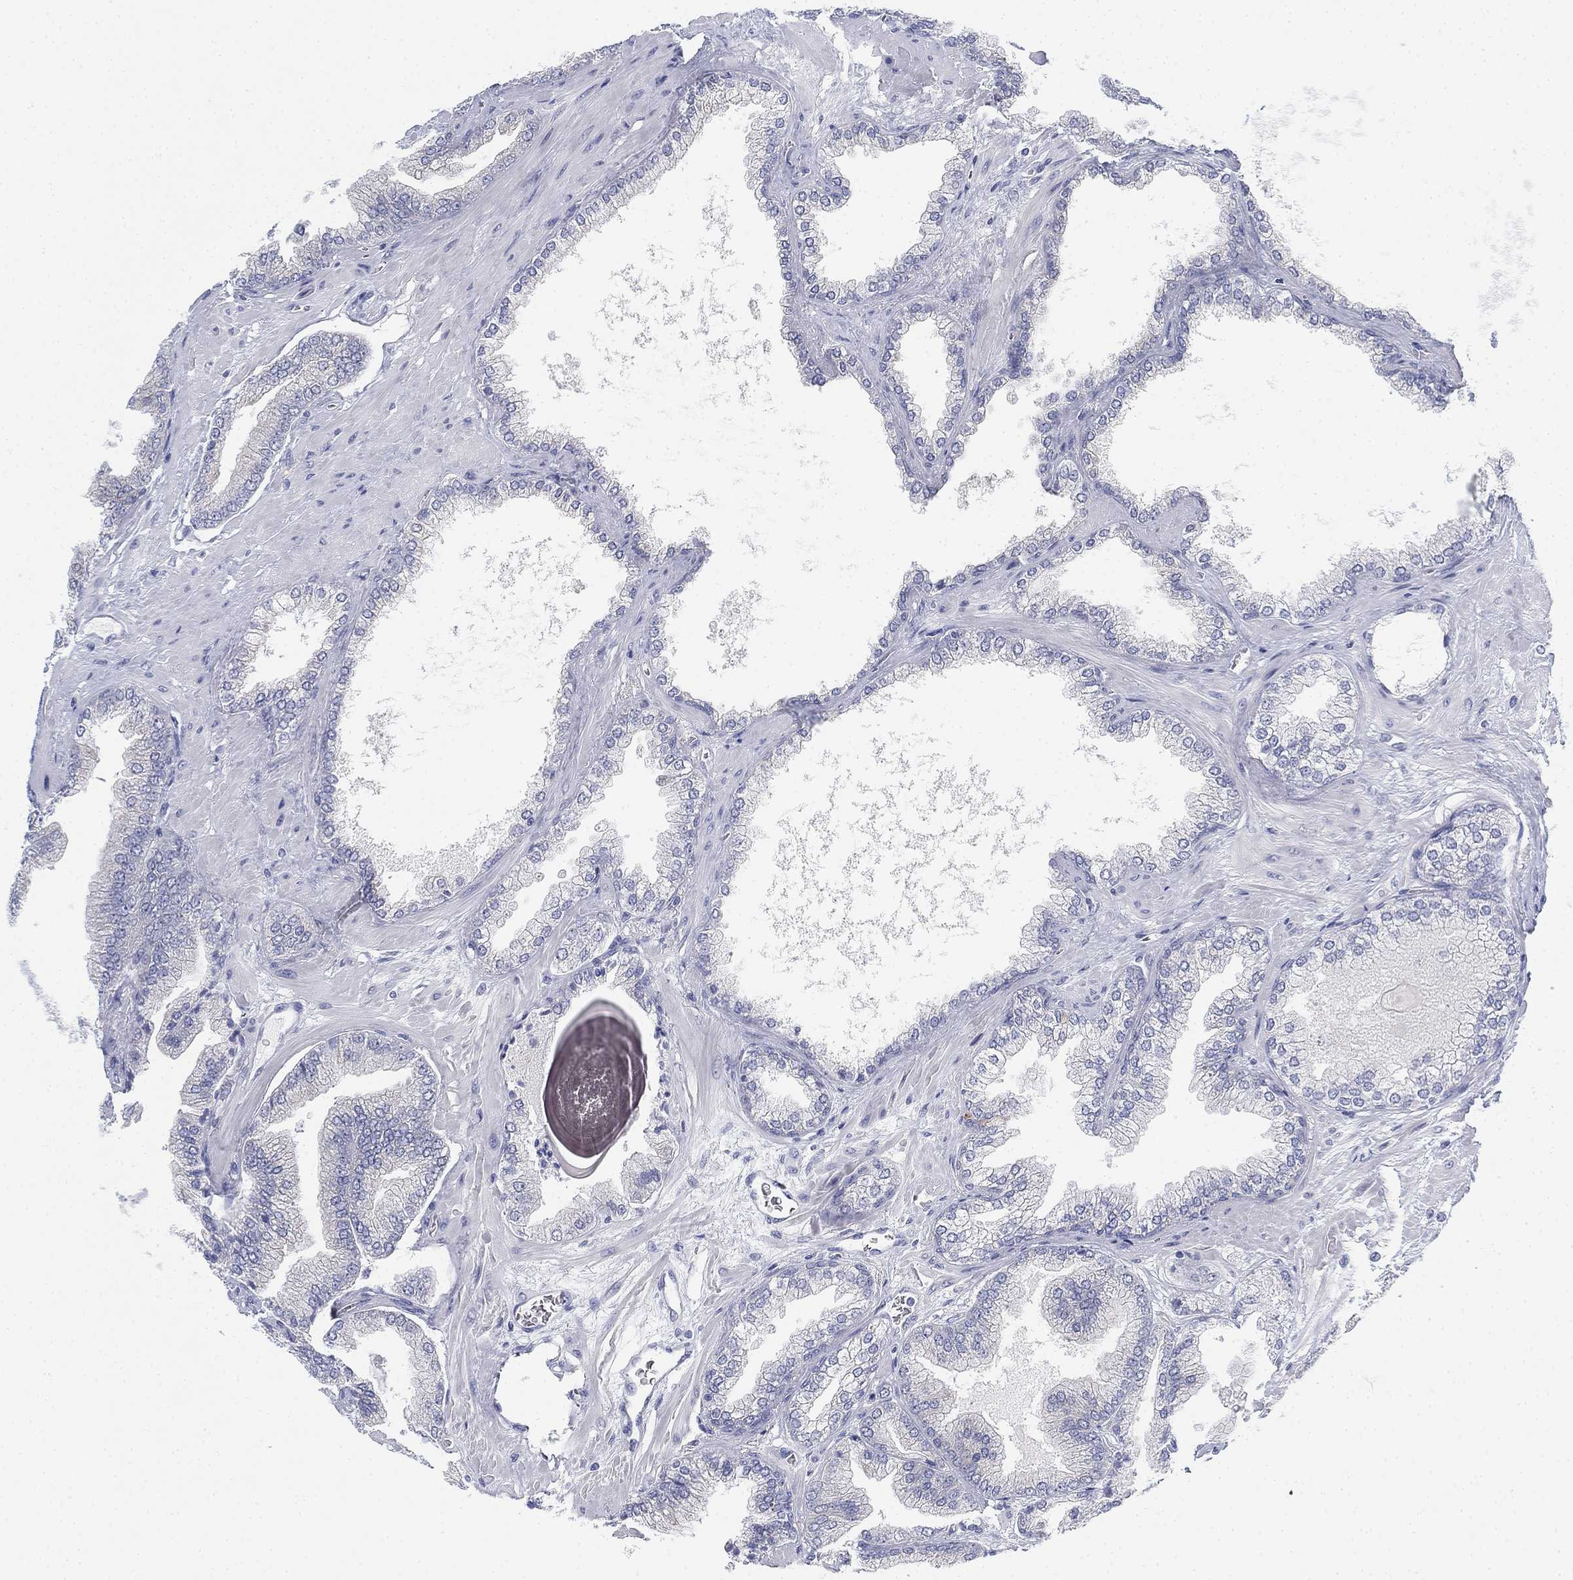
{"staining": {"intensity": "negative", "quantity": "none", "location": "none"}, "tissue": "prostate cancer", "cell_type": "Tumor cells", "image_type": "cancer", "snomed": [{"axis": "morphology", "description": "Adenocarcinoma, Low grade"}, {"axis": "topography", "description": "Prostate"}], "caption": "Prostate cancer (adenocarcinoma (low-grade)) was stained to show a protein in brown. There is no significant positivity in tumor cells.", "gene": "GCNA", "patient": {"sex": "male", "age": 72}}